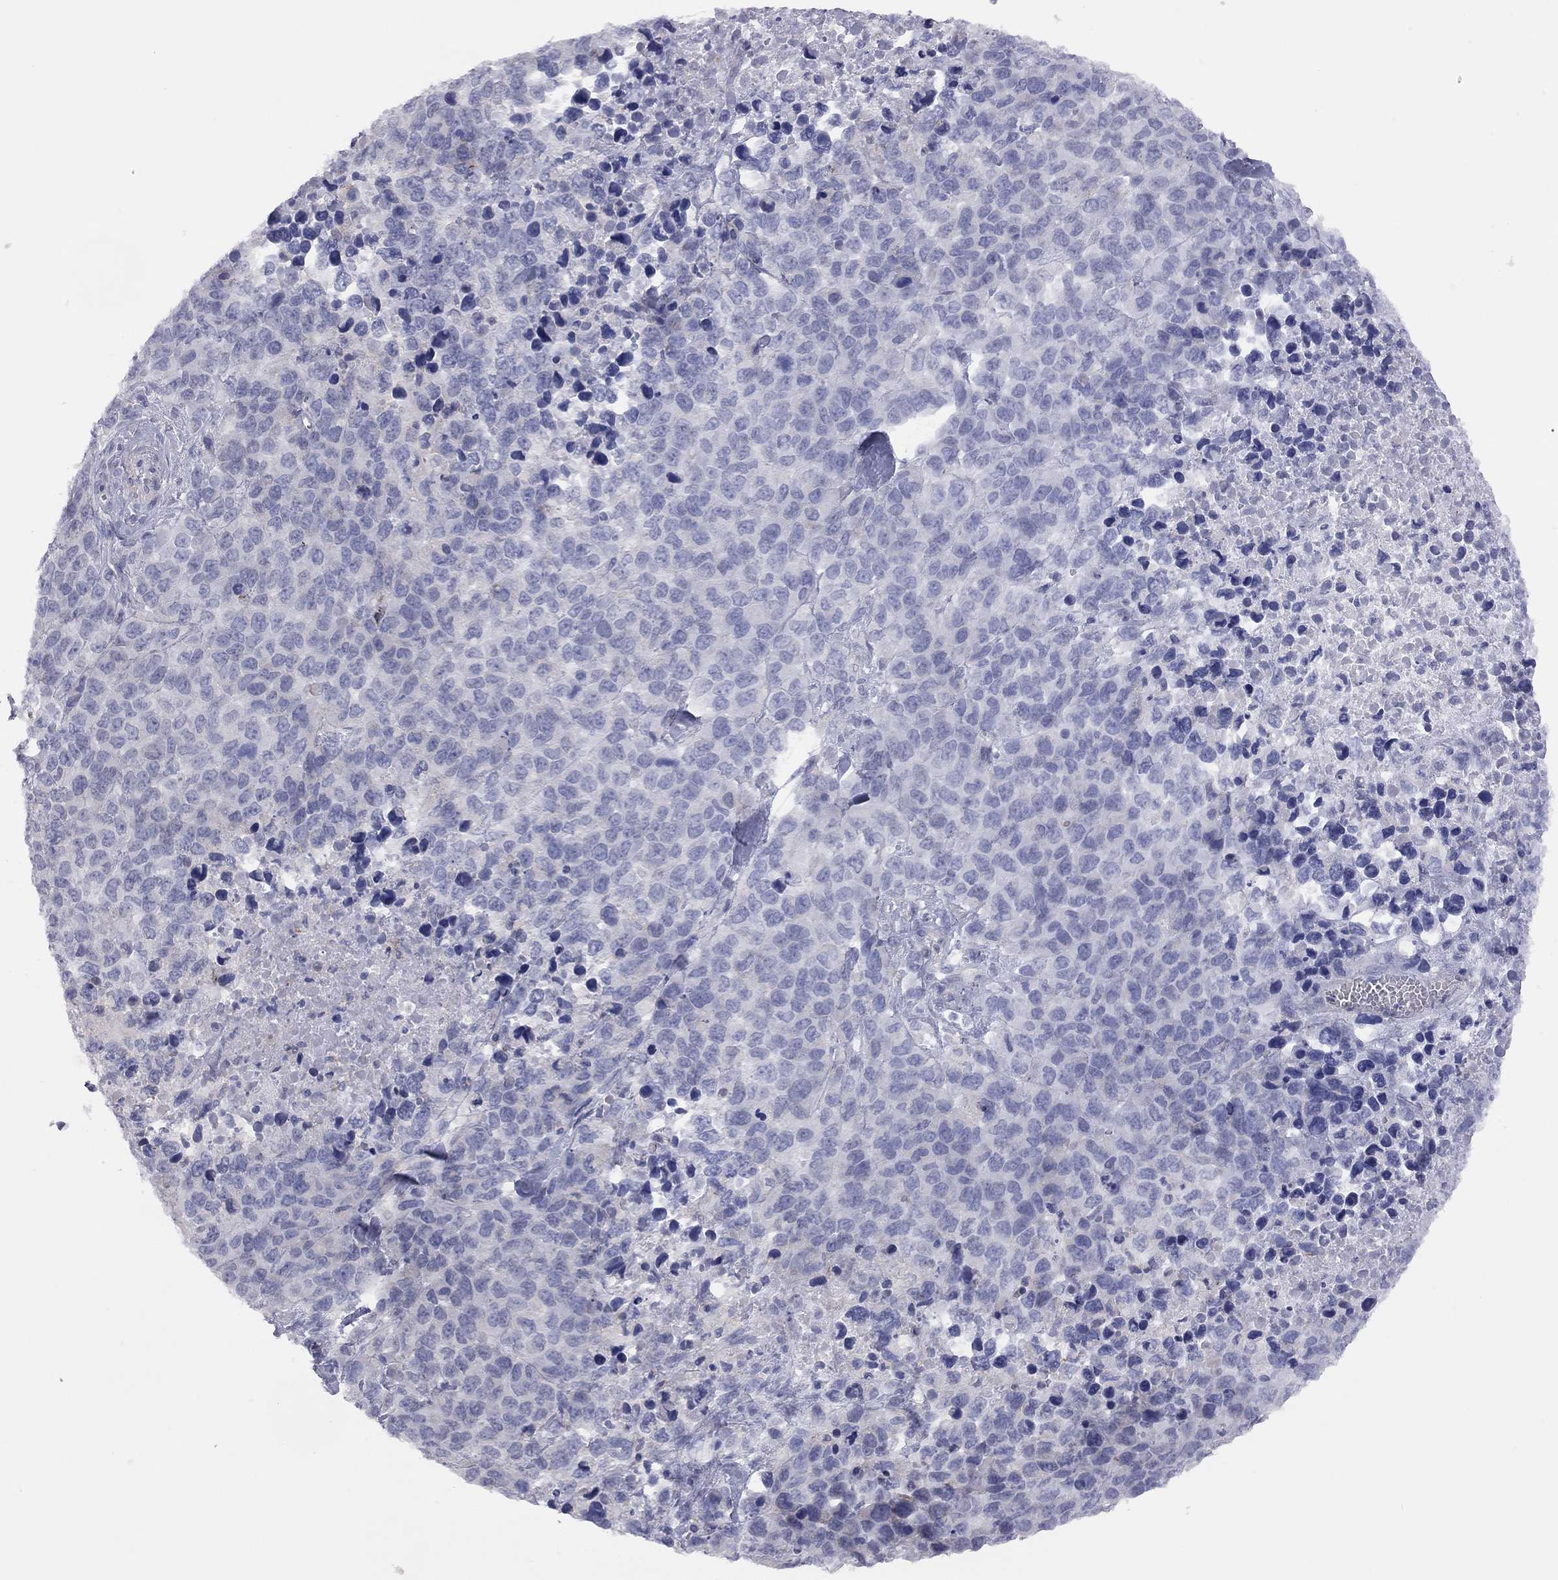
{"staining": {"intensity": "negative", "quantity": "none", "location": "none"}, "tissue": "melanoma", "cell_type": "Tumor cells", "image_type": "cancer", "snomed": [{"axis": "morphology", "description": "Malignant melanoma, Metastatic site"}, {"axis": "topography", "description": "Skin"}], "caption": "A photomicrograph of melanoma stained for a protein demonstrates no brown staining in tumor cells.", "gene": "ADCYAP1", "patient": {"sex": "male", "age": 84}}